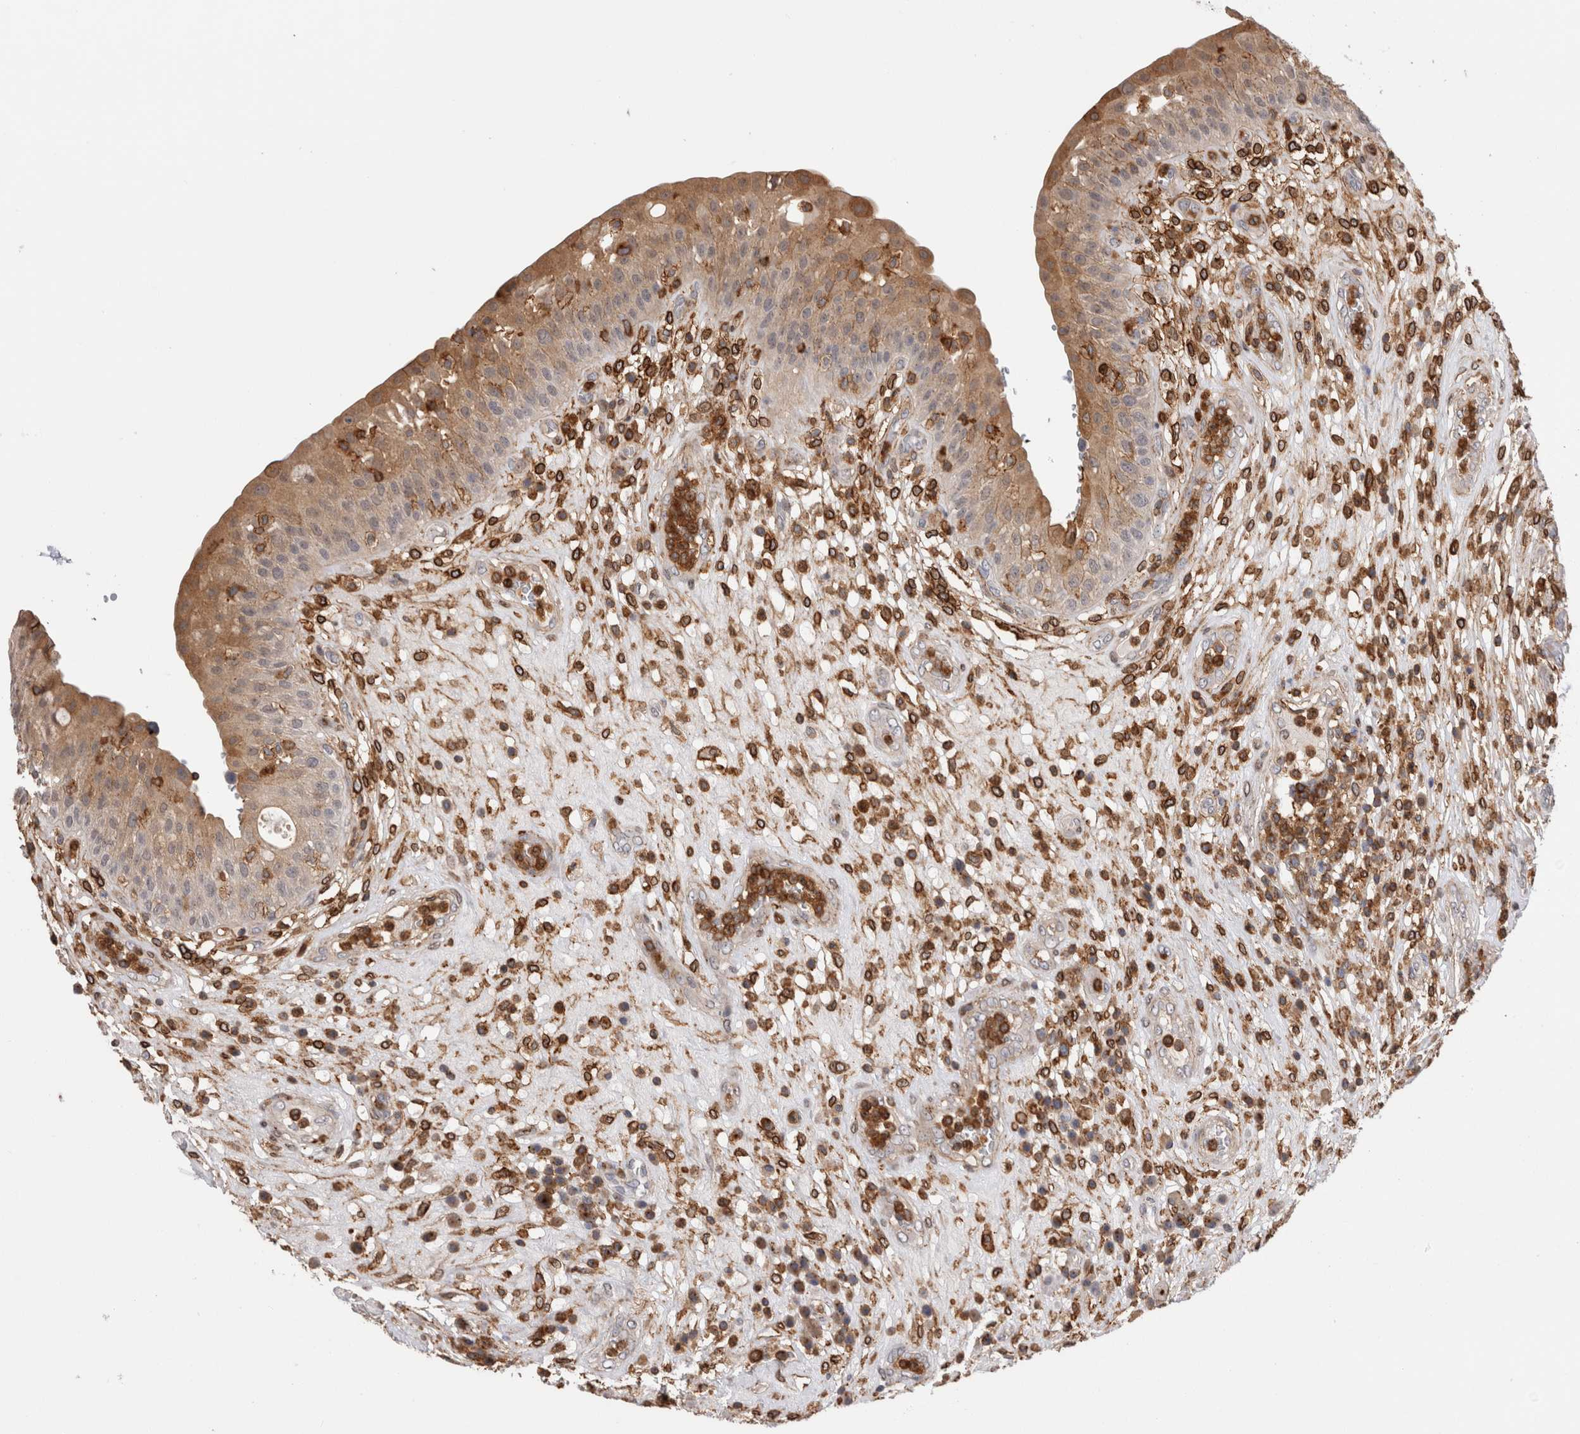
{"staining": {"intensity": "moderate", "quantity": "25%-75%", "location": "cytoplasmic/membranous"}, "tissue": "urinary bladder", "cell_type": "Urothelial cells", "image_type": "normal", "snomed": [{"axis": "morphology", "description": "Normal tissue, NOS"}, {"axis": "topography", "description": "Urinary bladder"}], "caption": "Urothelial cells exhibit medium levels of moderate cytoplasmic/membranous expression in approximately 25%-75% of cells in normal urinary bladder.", "gene": "CCDC88B", "patient": {"sex": "female", "age": 62}}